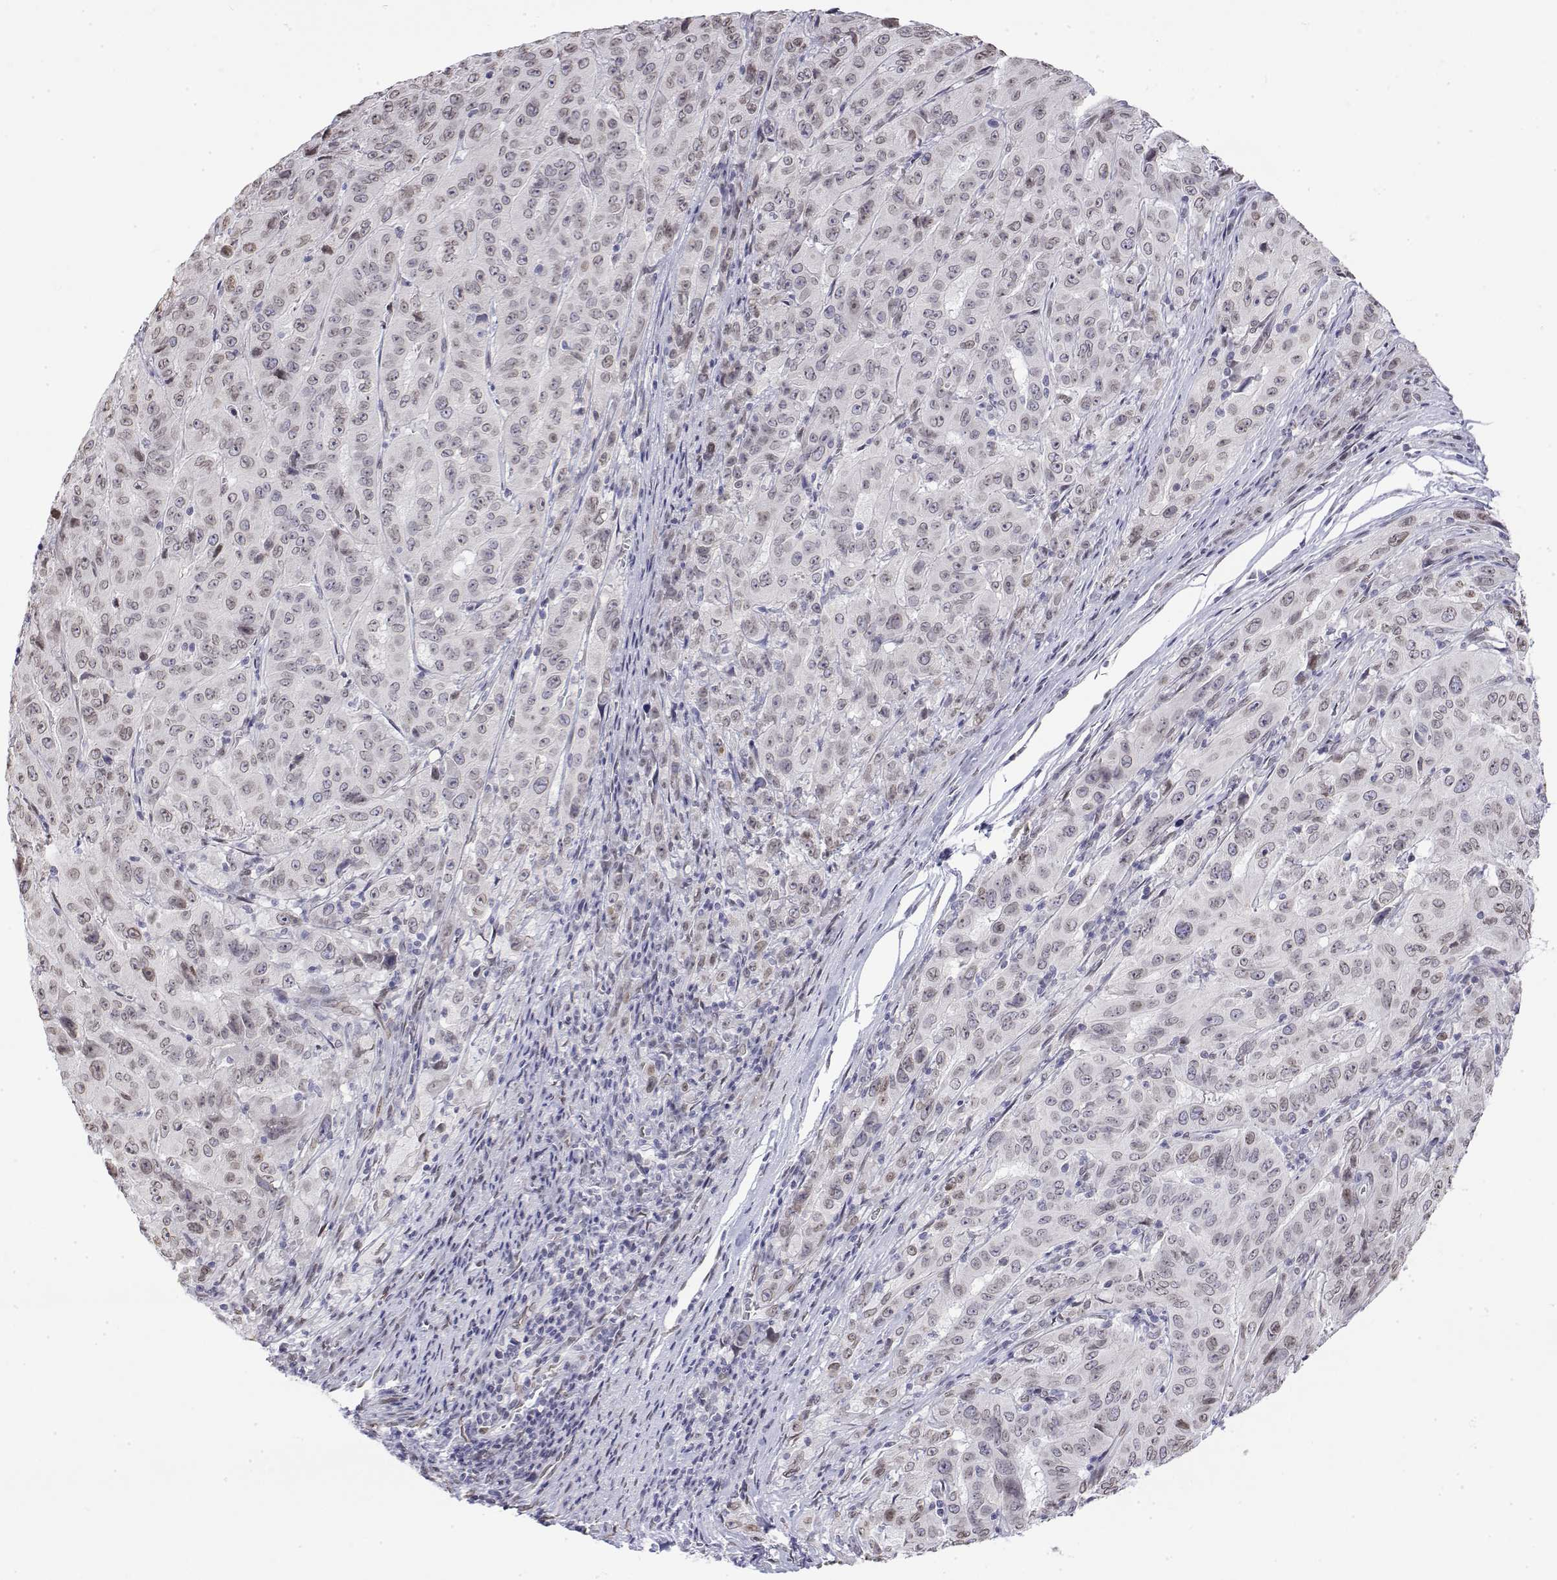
{"staining": {"intensity": "weak", "quantity": "25%-75%", "location": "nuclear"}, "tissue": "pancreatic cancer", "cell_type": "Tumor cells", "image_type": "cancer", "snomed": [{"axis": "morphology", "description": "Adenocarcinoma, NOS"}, {"axis": "topography", "description": "Pancreas"}], "caption": "This micrograph exhibits pancreatic cancer stained with immunohistochemistry to label a protein in brown. The nuclear of tumor cells show weak positivity for the protein. Nuclei are counter-stained blue.", "gene": "ZNF532", "patient": {"sex": "male", "age": 63}}